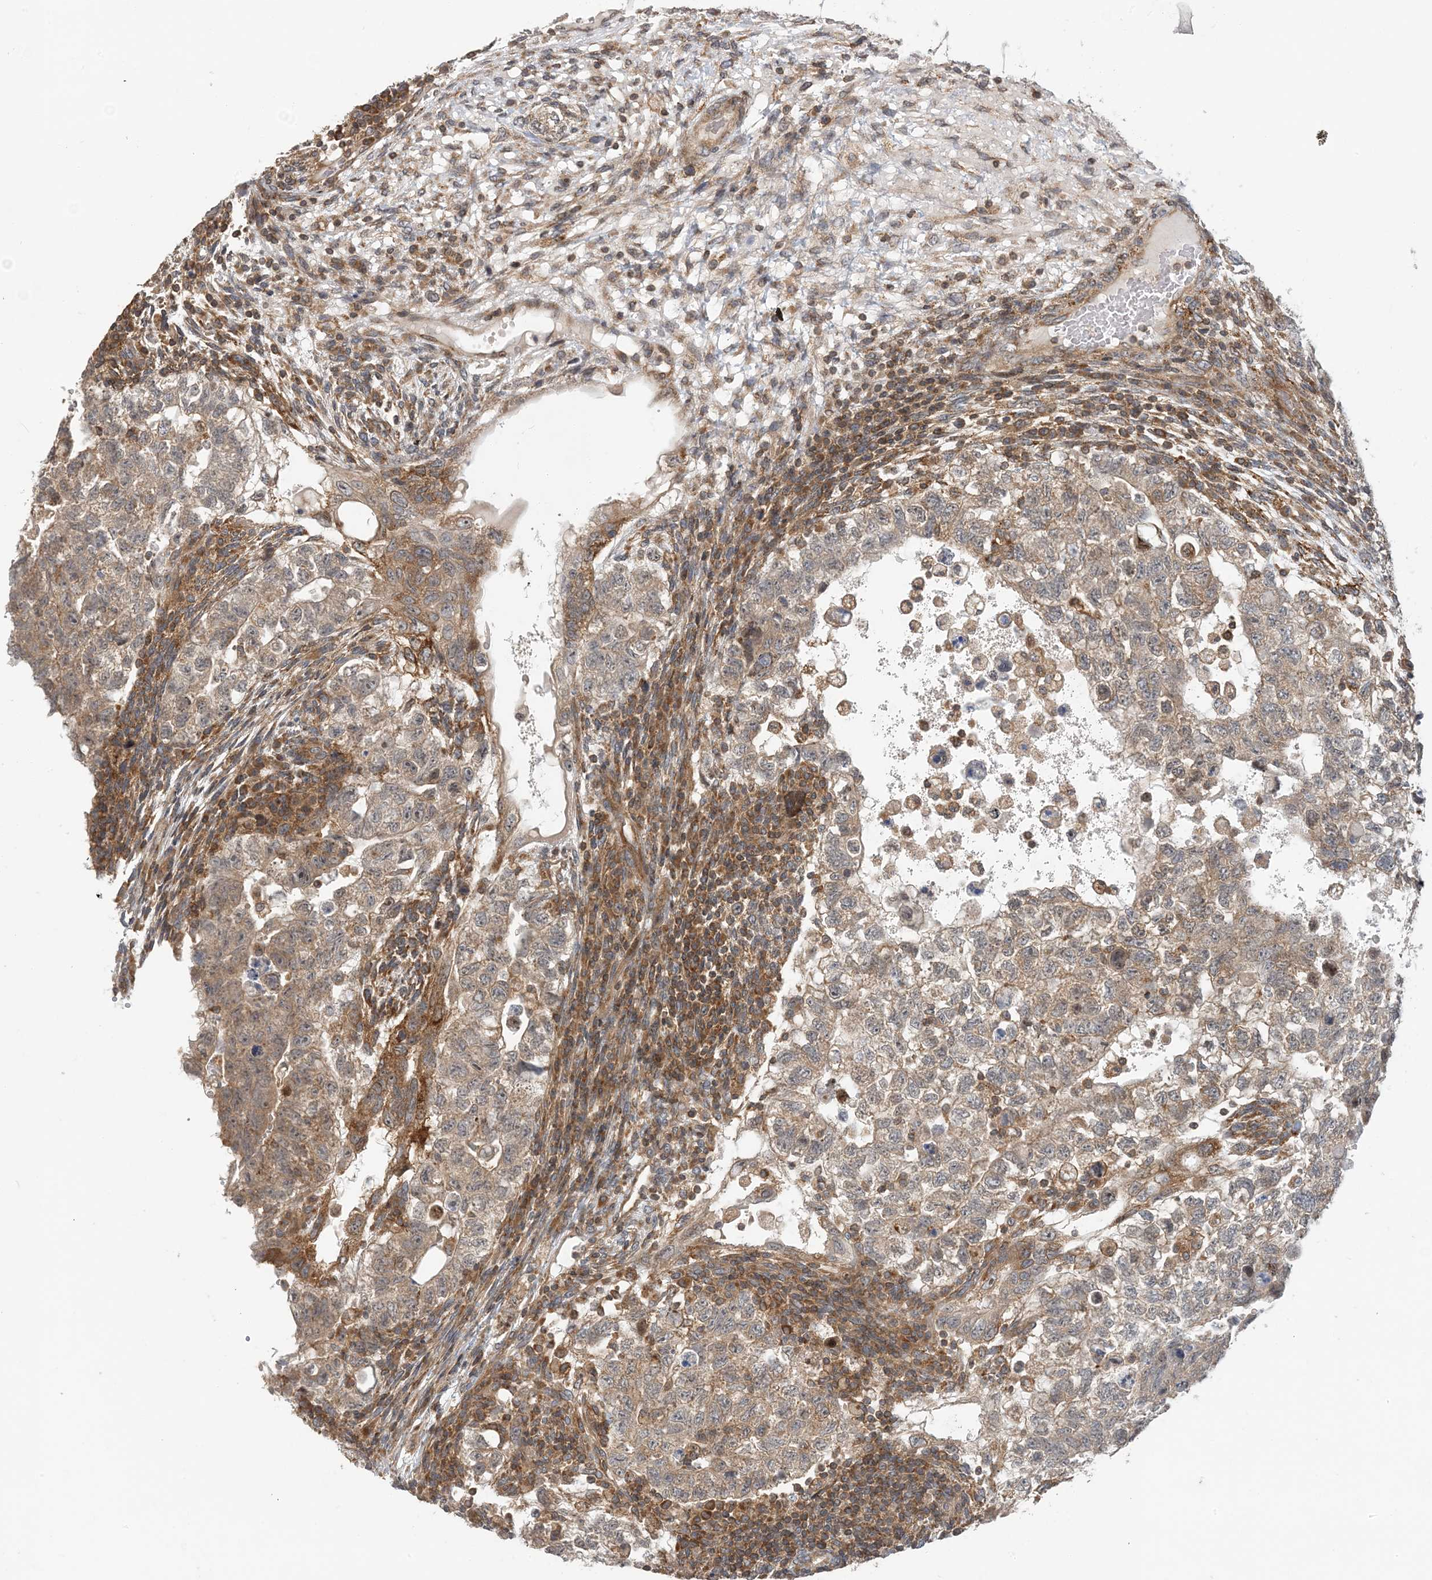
{"staining": {"intensity": "moderate", "quantity": ">75%", "location": "cytoplasmic/membranous"}, "tissue": "testis cancer", "cell_type": "Tumor cells", "image_type": "cancer", "snomed": [{"axis": "morphology", "description": "Carcinoma, Embryonal, NOS"}, {"axis": "topography", "description": "Testis"}], "caption": "Protein analysis of embryonal carcinoma (testis) tissue demonstrates moderate cytoplasmic/membranous expression in about >75% of tumor cells.", "gene": "ATP13A2", "patient": {"sex": "male", "age": 36}}